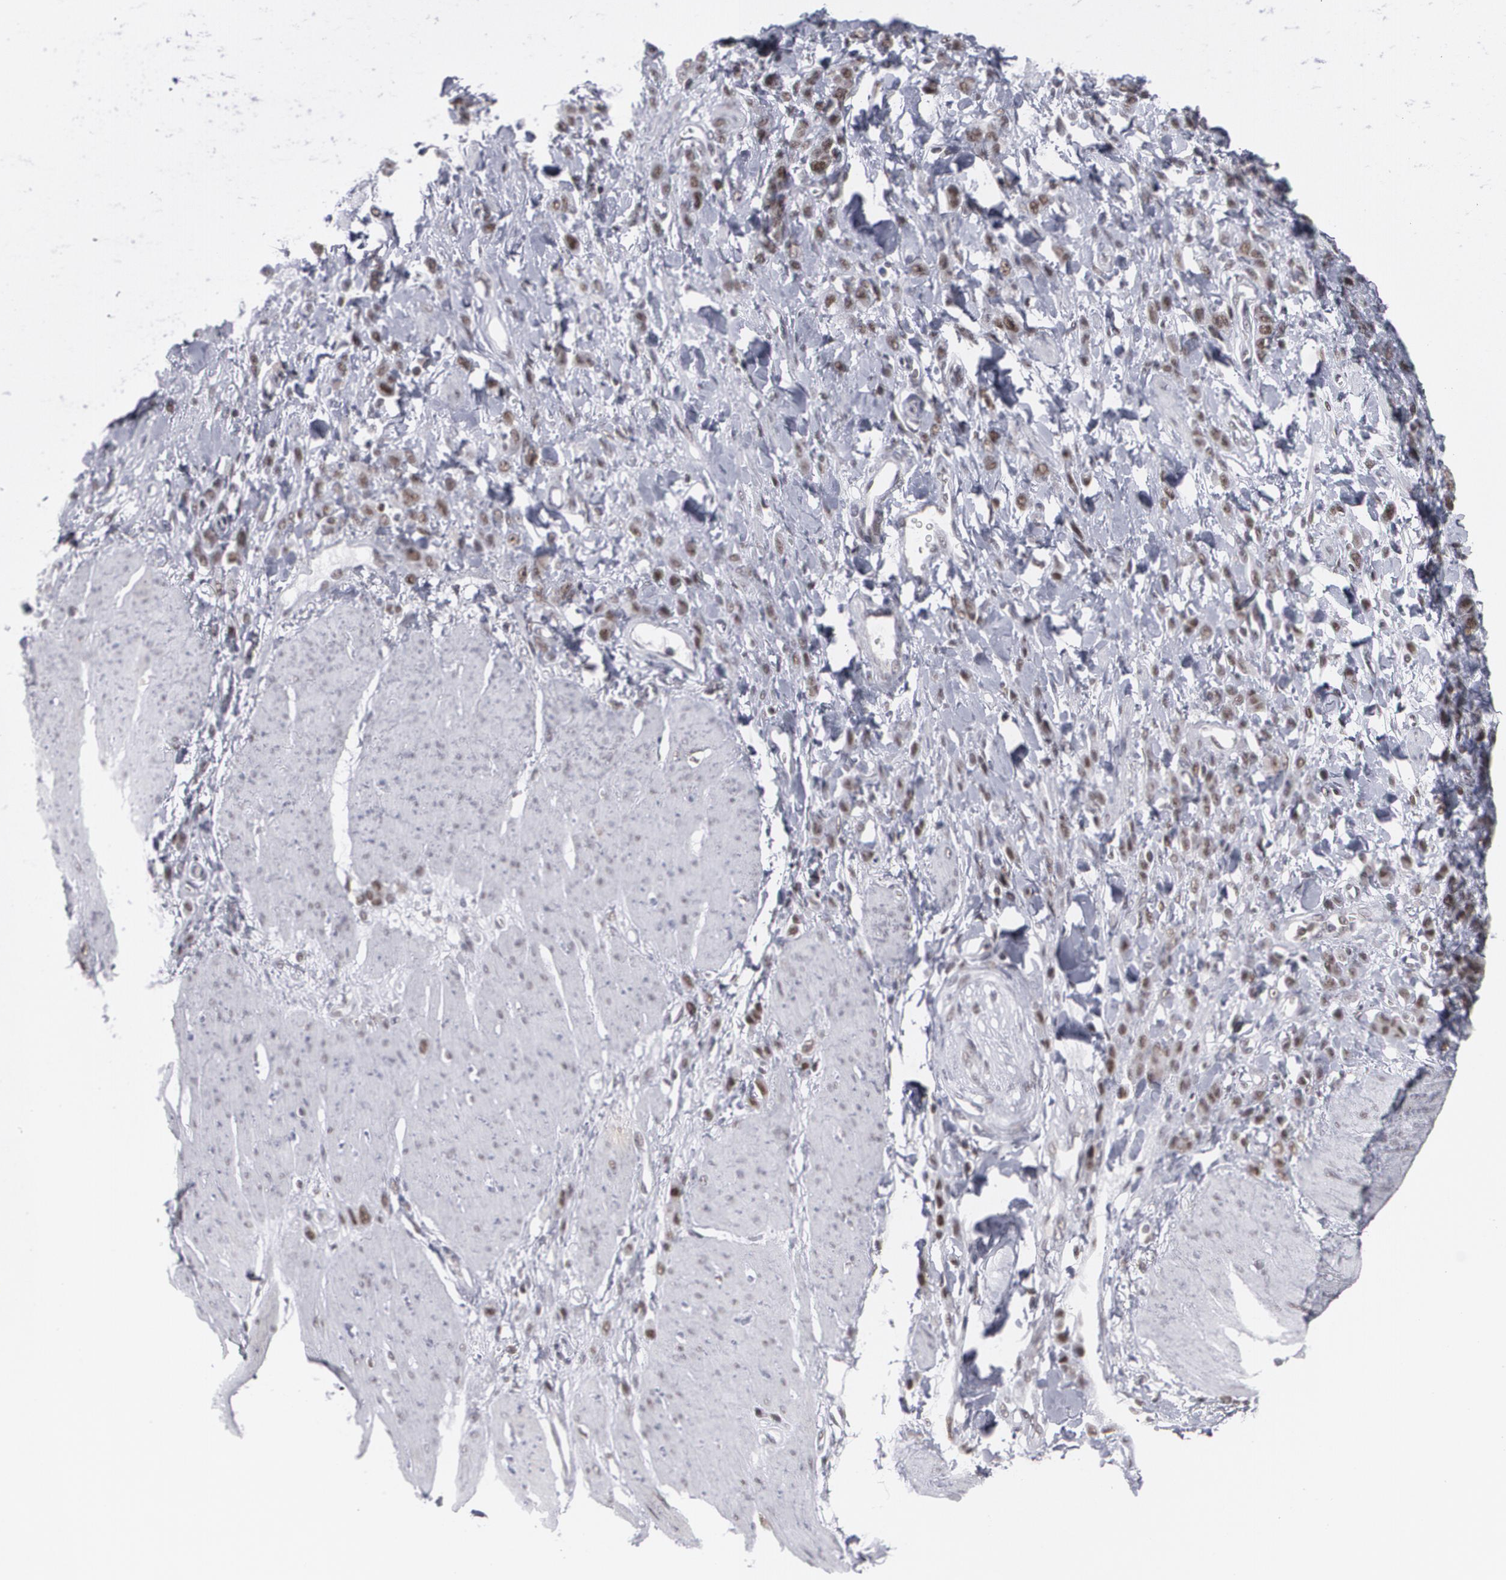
{"staining": {"intensity": "weak", "quantity": "25%-75%", "location": "nuclear"}, "tissue": "stomach cancer", "cell_type": "Tumor cells", "image_type": "cancer", "snomed": [{"axis": "morphology", "description": "Normal tissue, NOS"}, {"axis": "morphology", "description": "Adenocarcinoma, NOS"}, {"axis": "topography", "description": "Stomach"}], "caption": "This micrograph shows immunohistochemistry (IHC) staining of human stomach adenocarcinoma, with low weak nuclear positivity in approximately 25%-75% of tumor cells.", "gene": "MCL1", "patient": {"sex": "male", "age": 82}}